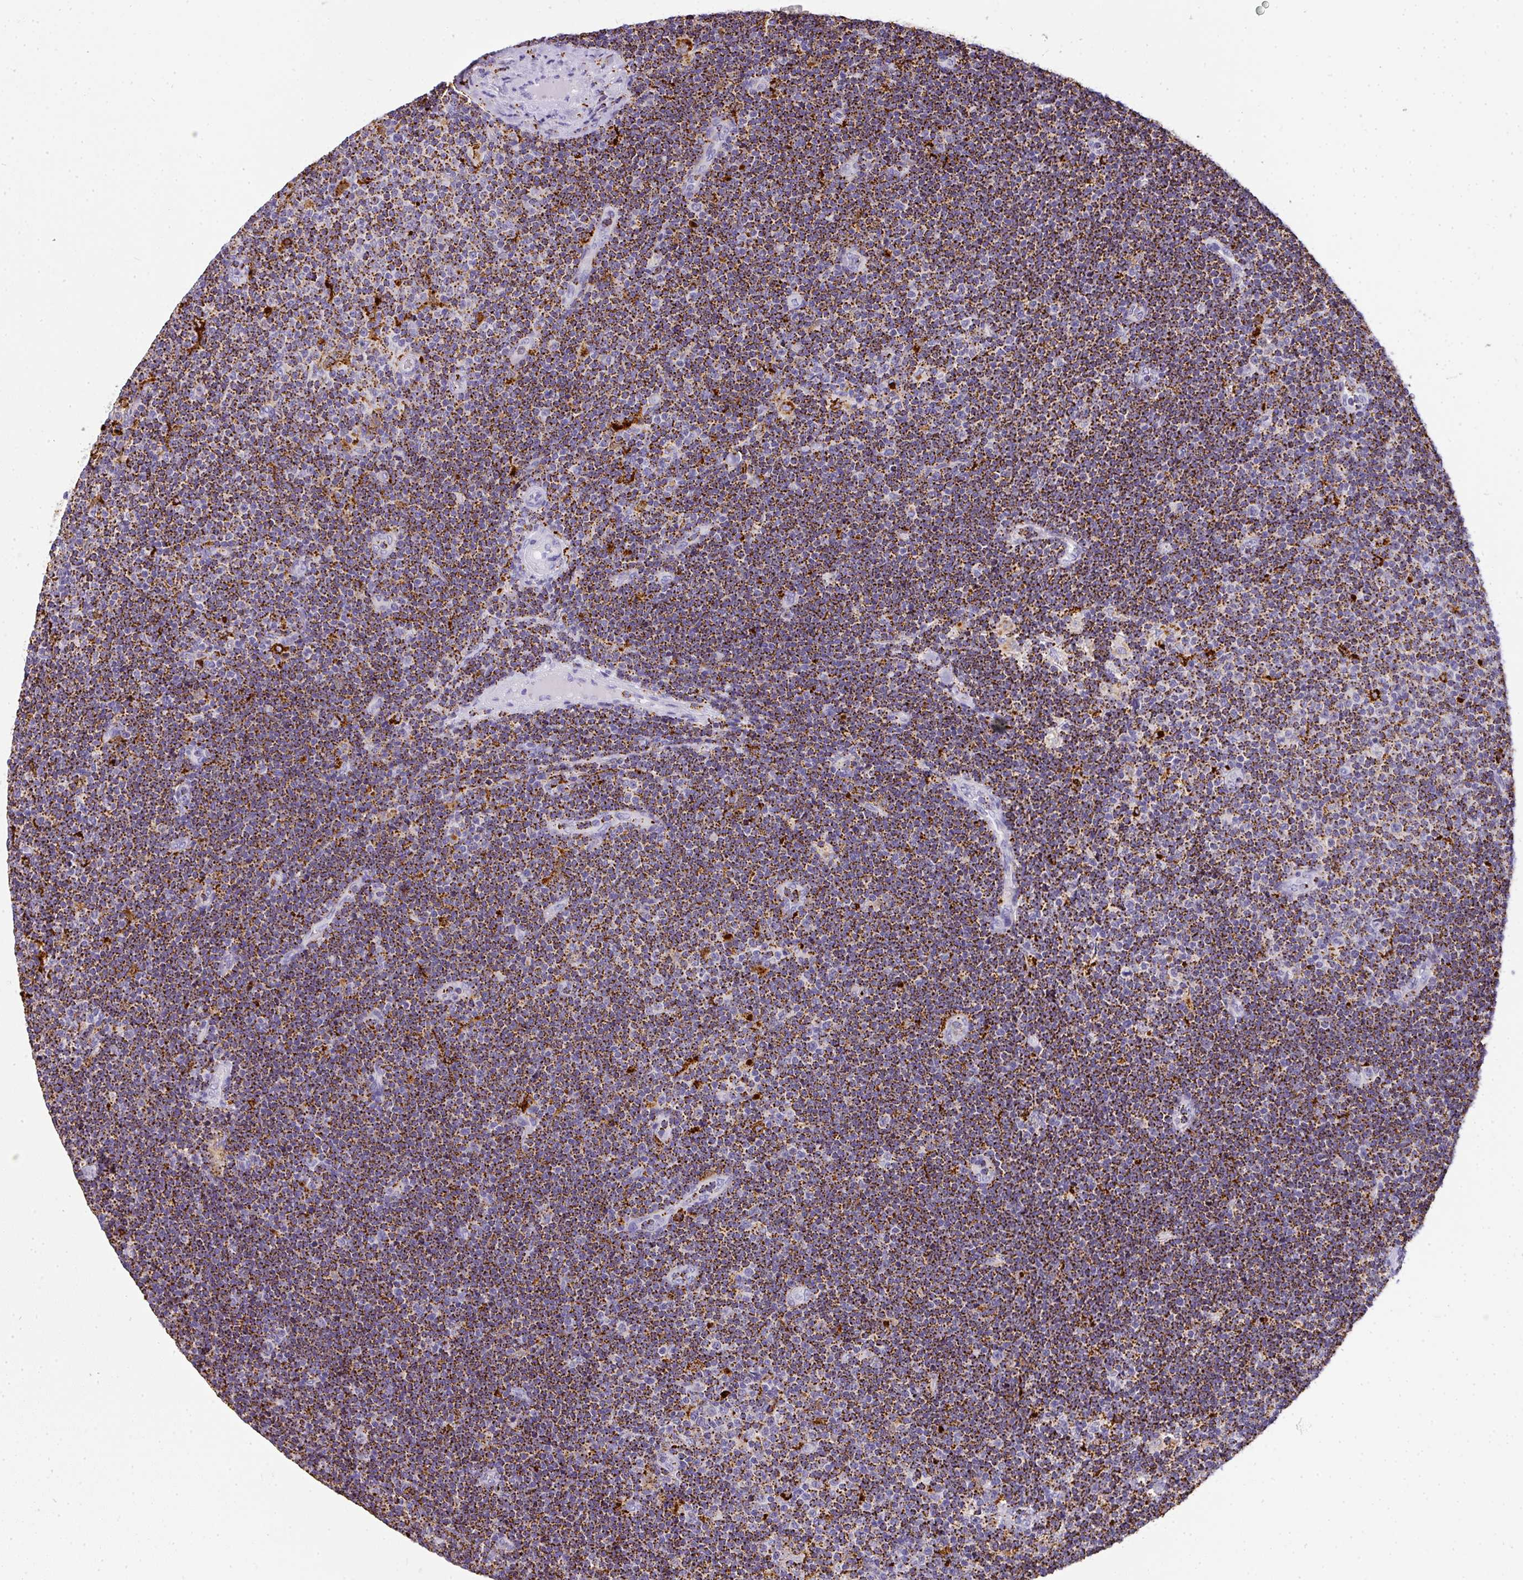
{"staining": {"intensity": "moderate", "quantity": ">75%", "location": "cytoplasmic/membranous"}, "tissue": "lymphoma", "cell_type": "Tumor cells", "image_type": "cancer", "snomed": [{"axis": "morphology", "description": "Malignant lymphoma, non-Hodgkin's type, Low grade"}, {"axis": "topography", "description": "Lymph node"}], "caption": "Immunohistochemical staining of lymphoma displays medium levels of moderate cytoplasmic/membranous expression in approximately >75% of tumor cells.", "gene": "MMACHC", "patient": {"sex": "male", "age": 48}}